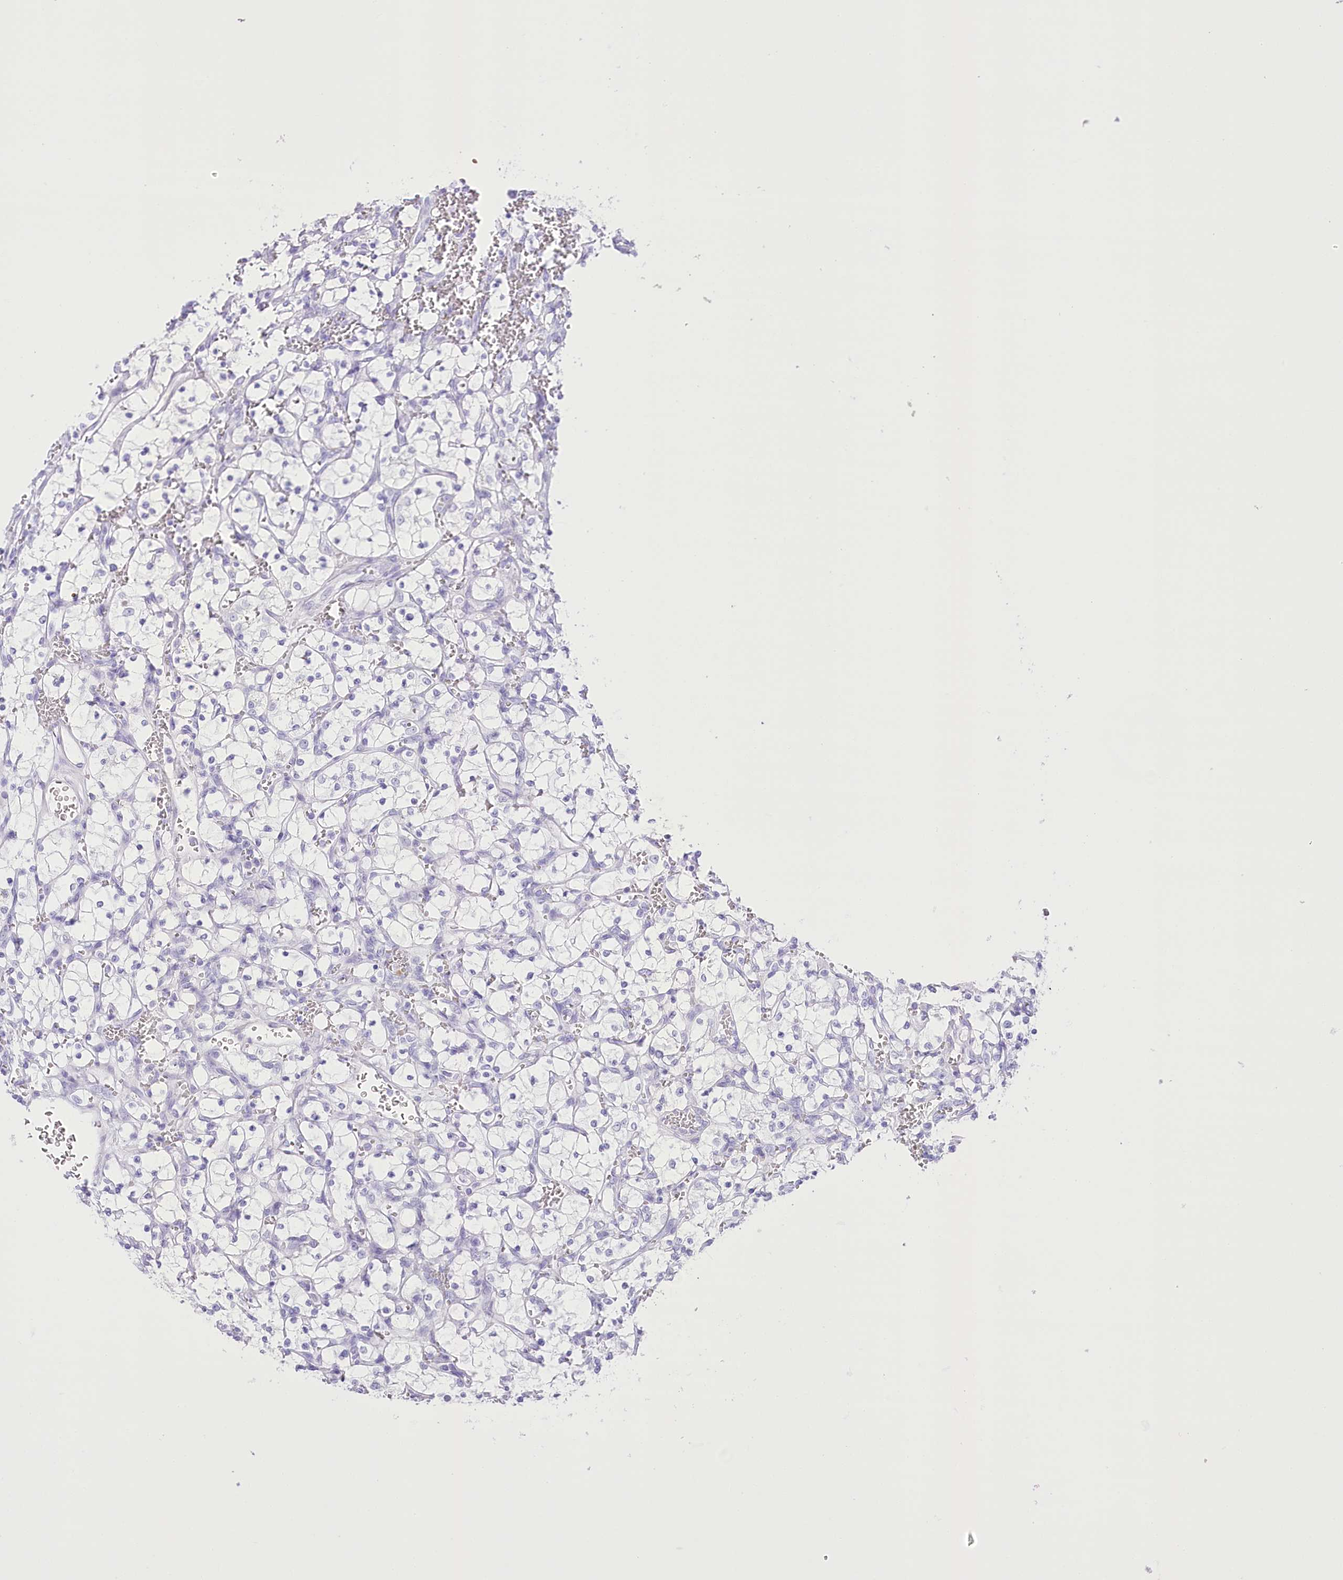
{"staining": {"intensity": "negative", "quantity": "none", "location": "none"}, "tissue": "renal cancer", "cell_type": "Tumor cells", "image_type": "cancer", "snomed": [{"axis": "morphology", "description": "Adenocarcinoma, NOS"}, {"axis": "topography", "description": "Kidney"}], "caption": "This is an immunohistochemistry histopathology image of adenocarcinoma (renal). There is no staining in tumor cells.", "gene": "RNF24", "patient": {"sex": "female", "age": 69}}